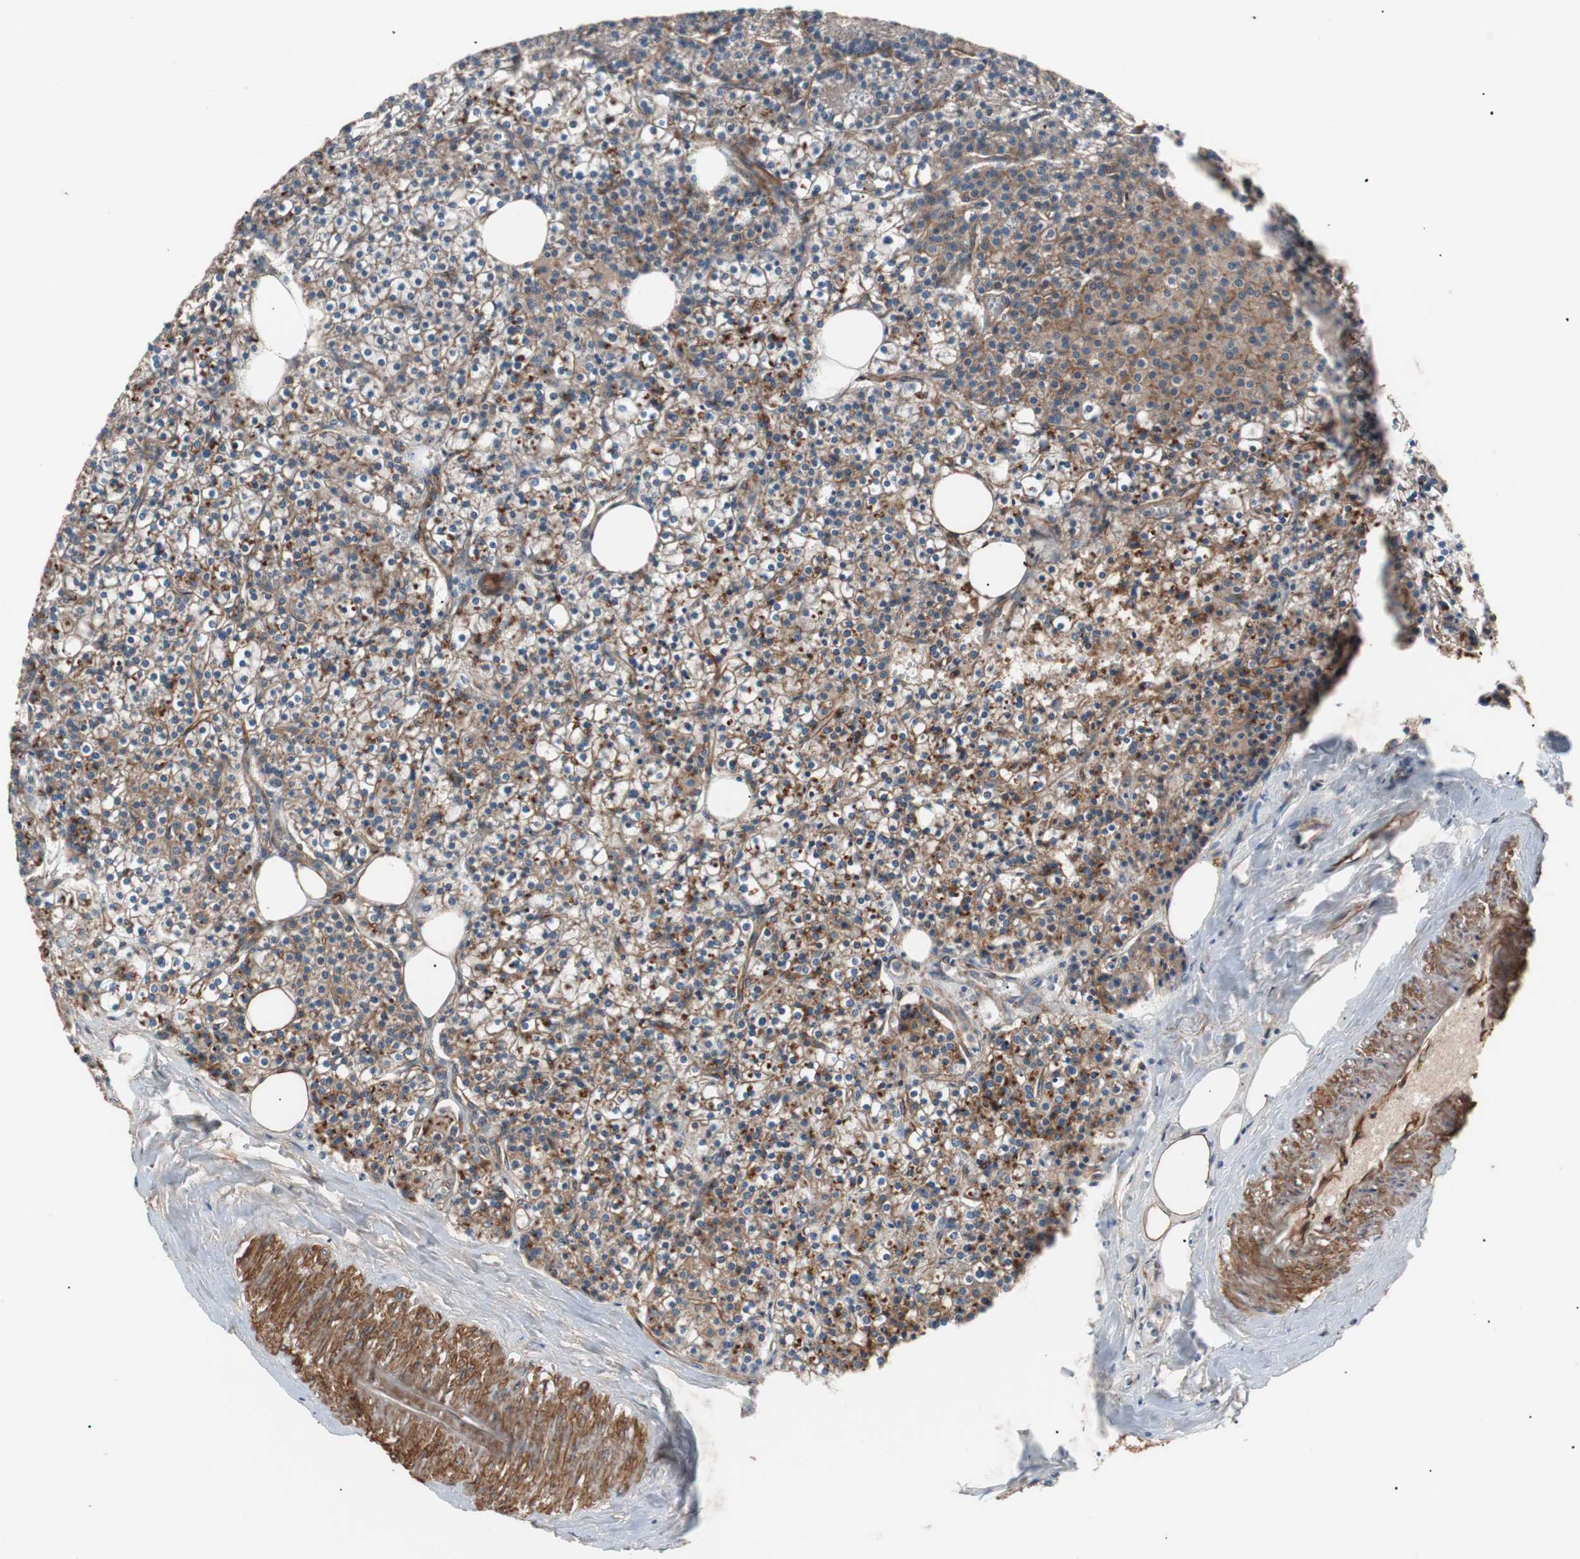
{"staining": {"intensity": "moderate", "quantity": "25%-75%", "location": "cytoplasmic/membranous"}, "tissue": "parathyroid gland", "cell_type": "Glandular cells", "image_type": "normal", "snomed": [{"axis": "morphology", "description": "Normal tissue, NOS"}, {"axis": "topography", "description": "Parathyroid gland"}], "caption": "IHC (DAB (3,3'-diaminobenzidine)) staining of unremarkable parathyroid gland demonstrates moderate cytoplasmic/membranous protein positivity in approximately 25%-75% of glandular cells.", "gene": "SPINT1", "patient": {"sex": "female", "age": 63}}